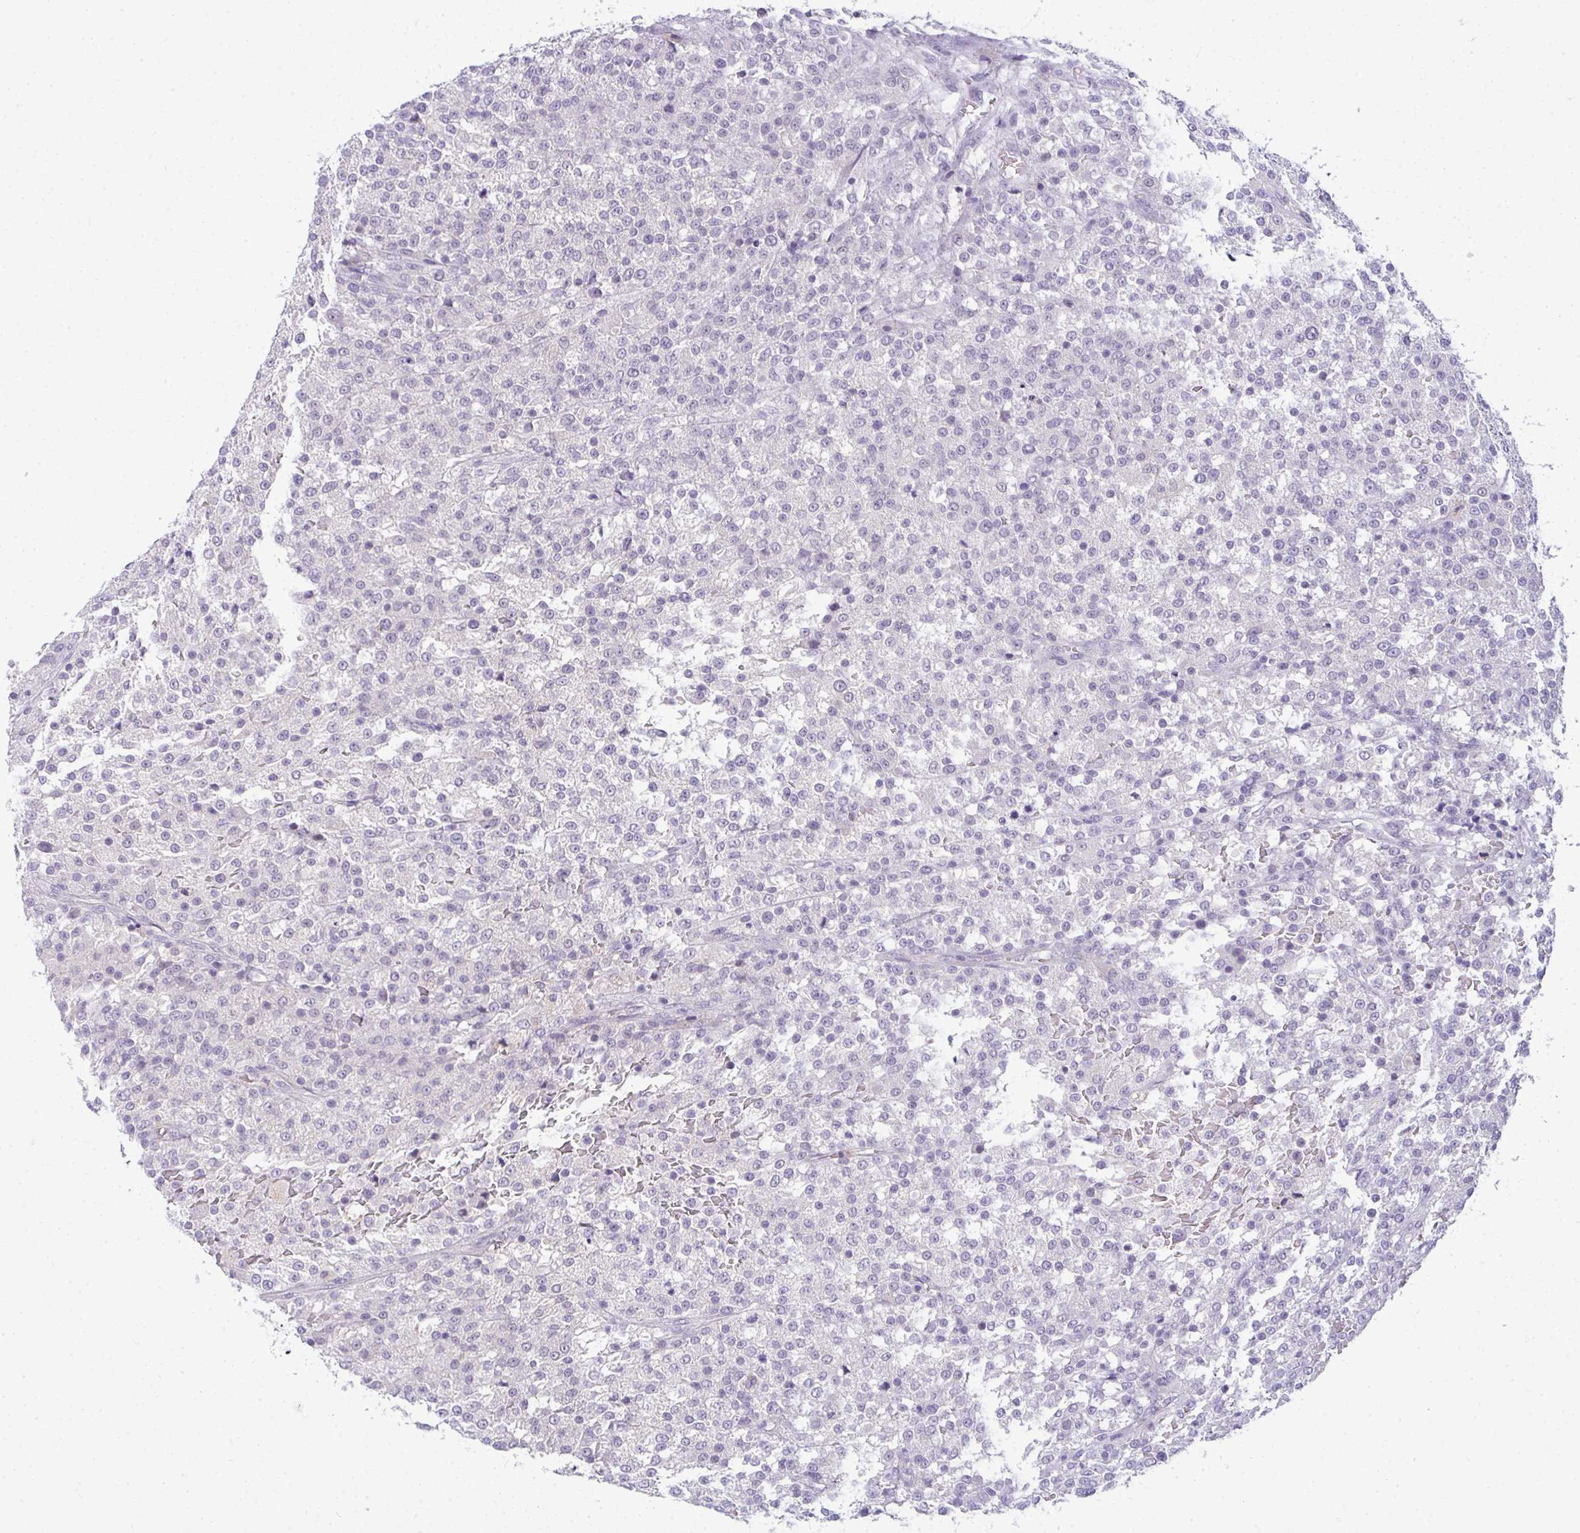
{"staining": {"intensity": "negative", "quantity": "none", "location": "none"}, "tissue": "testis cancer", "cell_type": "Tumor cells", "image_type": "cancer", "snomed": [{"axis": "morphology", "description": "Seminoma, NOS"}, {"axis": "topography", "description": "Testis"}], "caption": "DAB immunohistochemical staining of human testis cancer (seminoma) shows no significant expression in tumor cells.", "gene": "TMEM82", "patient": {"sex": "male", "age": 59}}